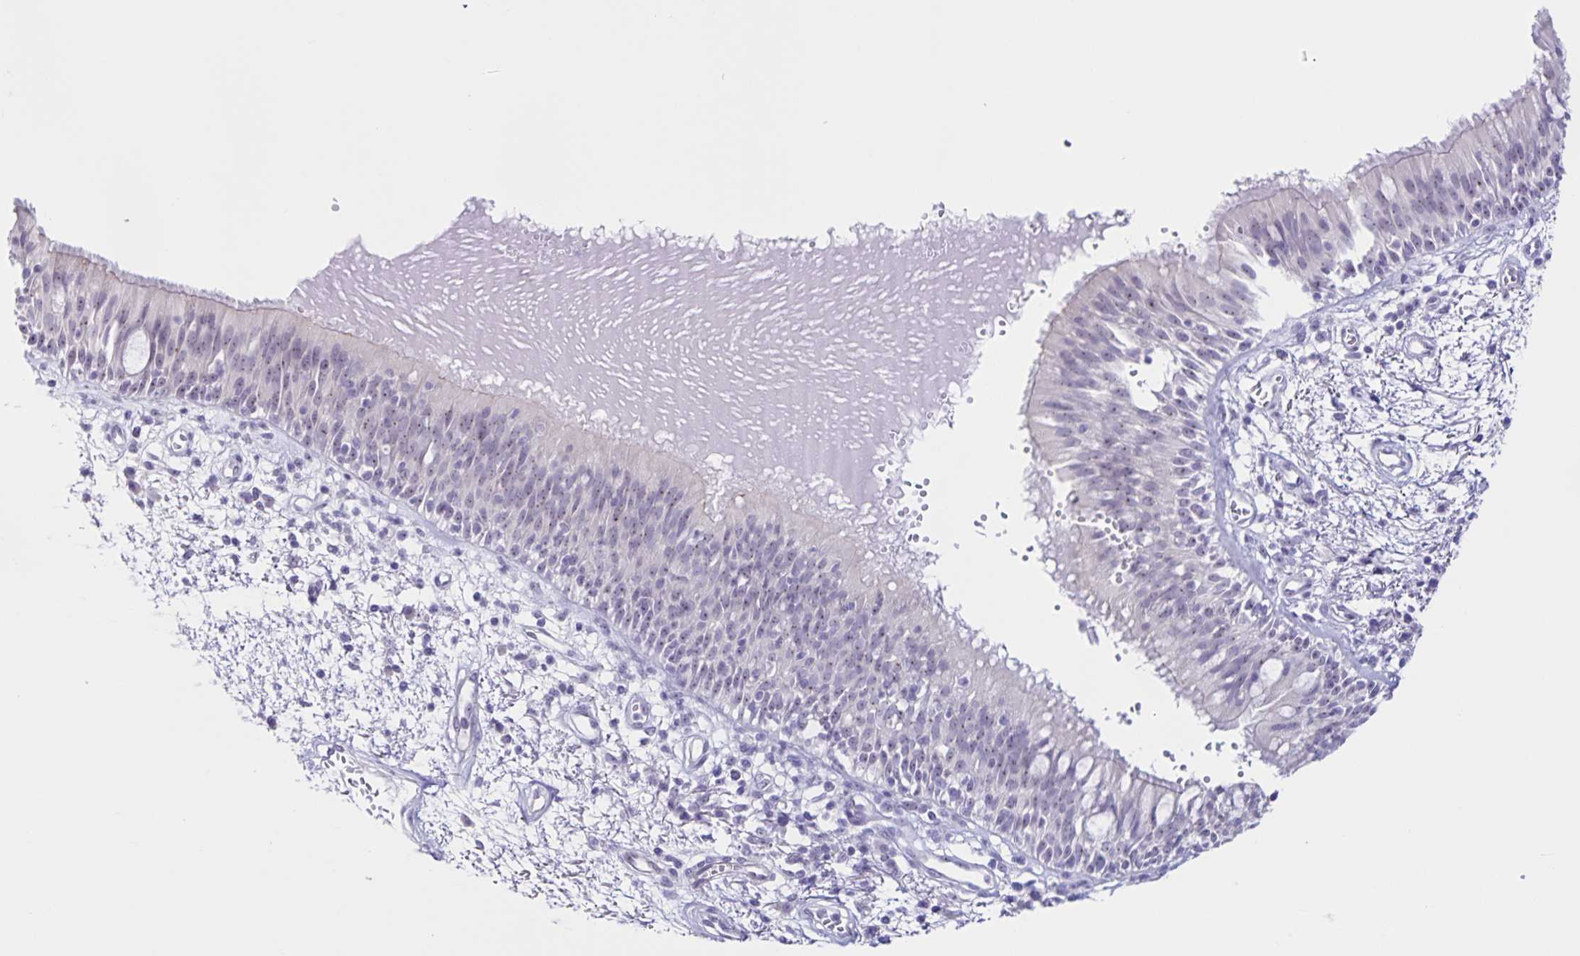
{"staining": {"intensity": "weak", "quantity": "<25%", "location": "nuclear"}, "tissue": "bronchus", "cell_type": "Respiratory epithelial cells", "image_type": "normal", "snomed": [{"axis": "morphology", "description": "Normal tissue, NOS"}, {"axis": "morphology", "description": "Squamous cell carcinoma, NOS"}, {"axis": "topography", "description": "Cartilage tissue"}, {"axis": "topography", "description": "Bronchus"}, {"axis": "topography", "description": "Lung"}], "caption": "DAB (3,3'-diaminobenzidine) immunohistochemical staining of benign bronchus shows no significant positivity in respiratory epithelial cells. (DAB immunohistochemistry (IHC) visualized using brightfield microscopy, high magnification).", "gene": "FAM170A", "patient": {"sex": "male", "age": 66}}